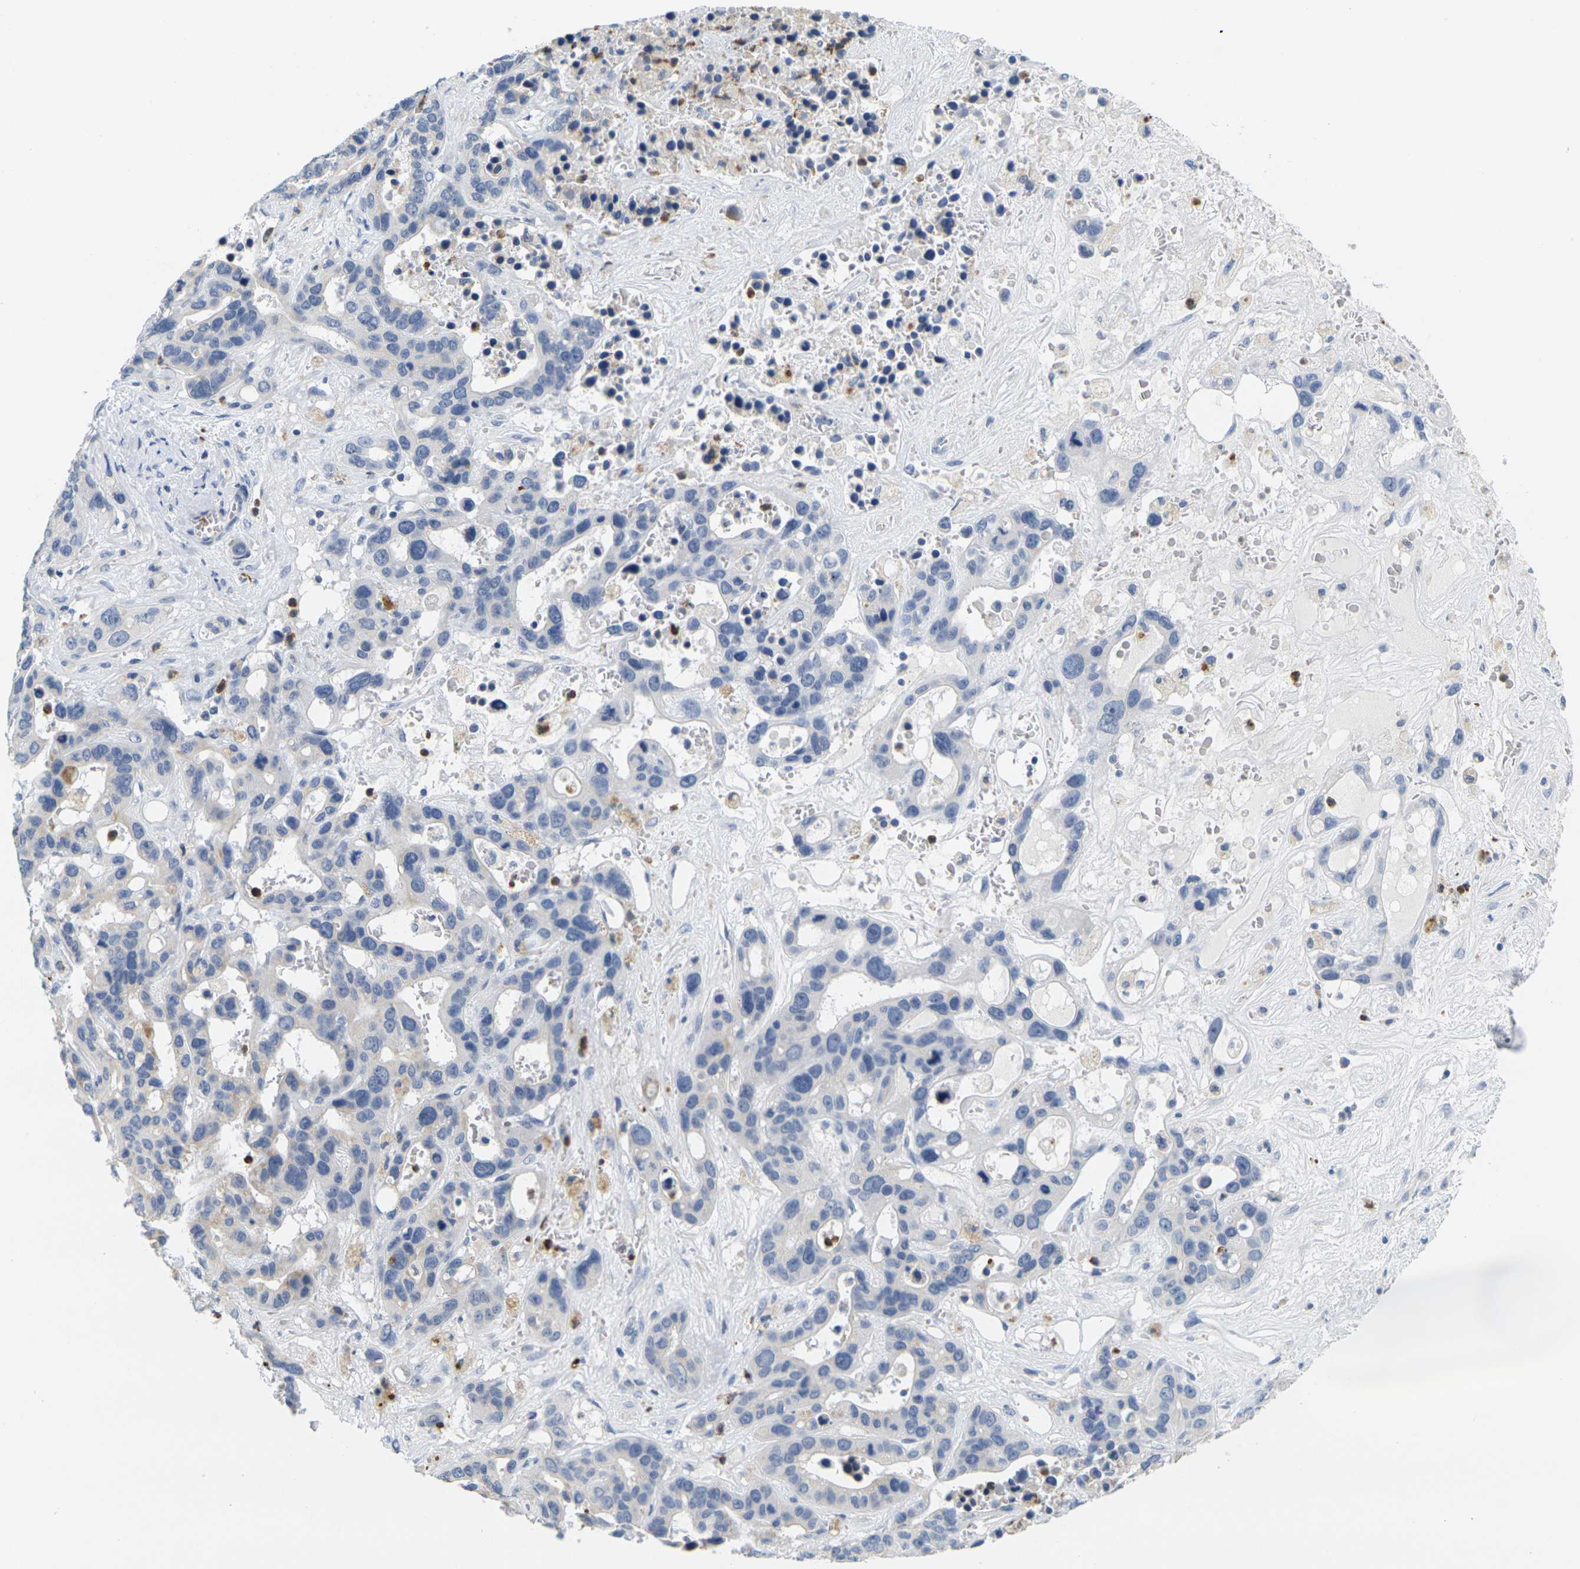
{"staining": {"intensity": "negative", "quantity": "none", "location": "none"}, "tissue": "liver cancer", "cell_type": "Tumor cells", "image_type": "cancer", "snomed": [{"axis": "morphology", "description": "Cholangiocarcinoma"}, {"axis": "topography", "description": "Liver"}], "caption": "A photomicrograph of liver cancer (cholangiocarcinoma) stained for a protein reveals no brown staining in tumor cells.", "gene": "KLK5", "patient": {"sex": "female", "age": 65}}